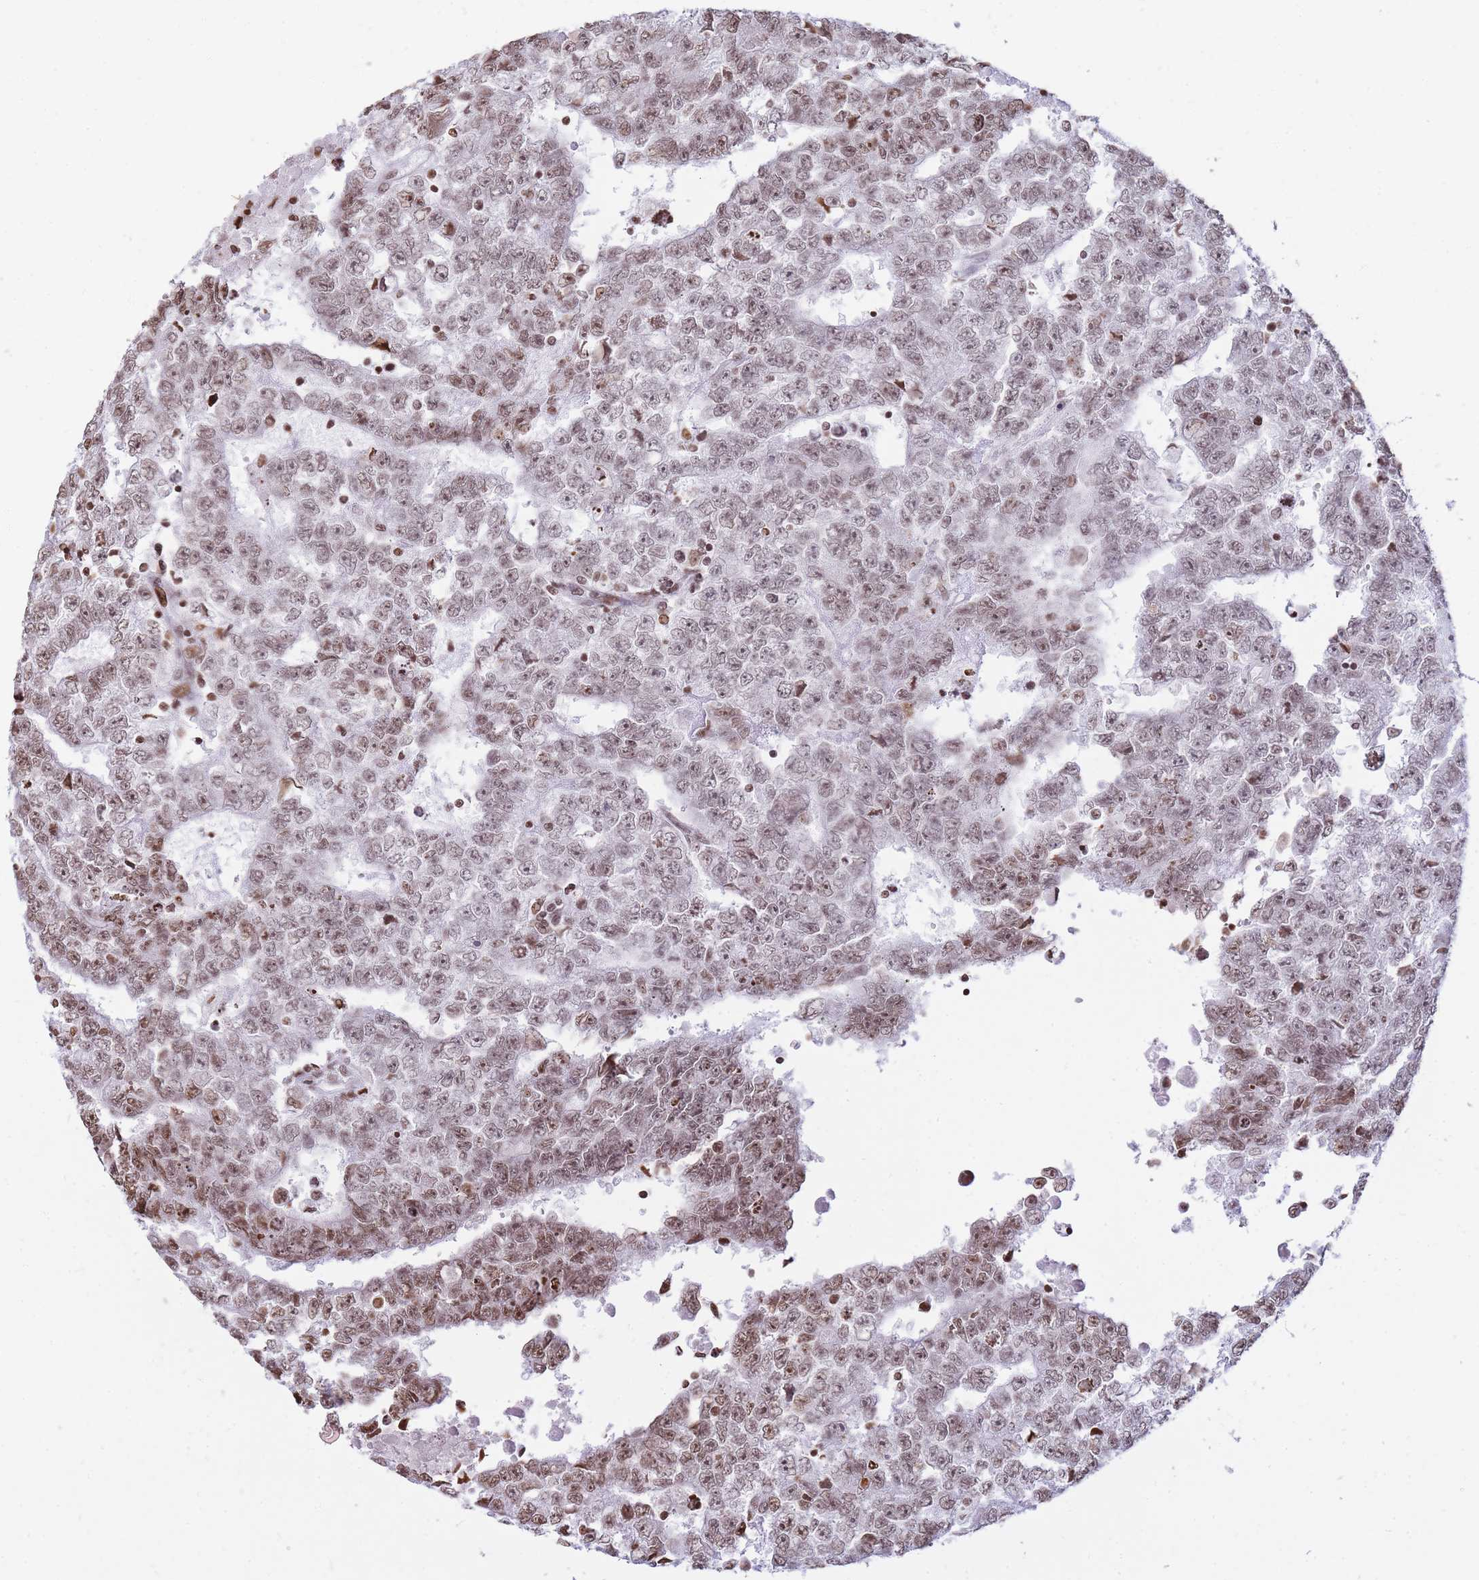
{"staining": {"intensity": "moderate", "quantity": ">75%", "location": "nuclear"}, "tissue": "testis cancer", "cell_type": "Tumor cells", "image_type": "cancer", "snomed": [{"axis": "morphology", "description": "Carcinoma, Embryonal, NOS"}, {"axis": "topography", "description": "Testis"}], "caption": "DAB immunohistochemical staining of testis cancer shows moderate nuclear protein staining in approximately >75% of tumor cells.", "gene": "SHISAL1", "patient": {"sex": "male", "age": 25}}